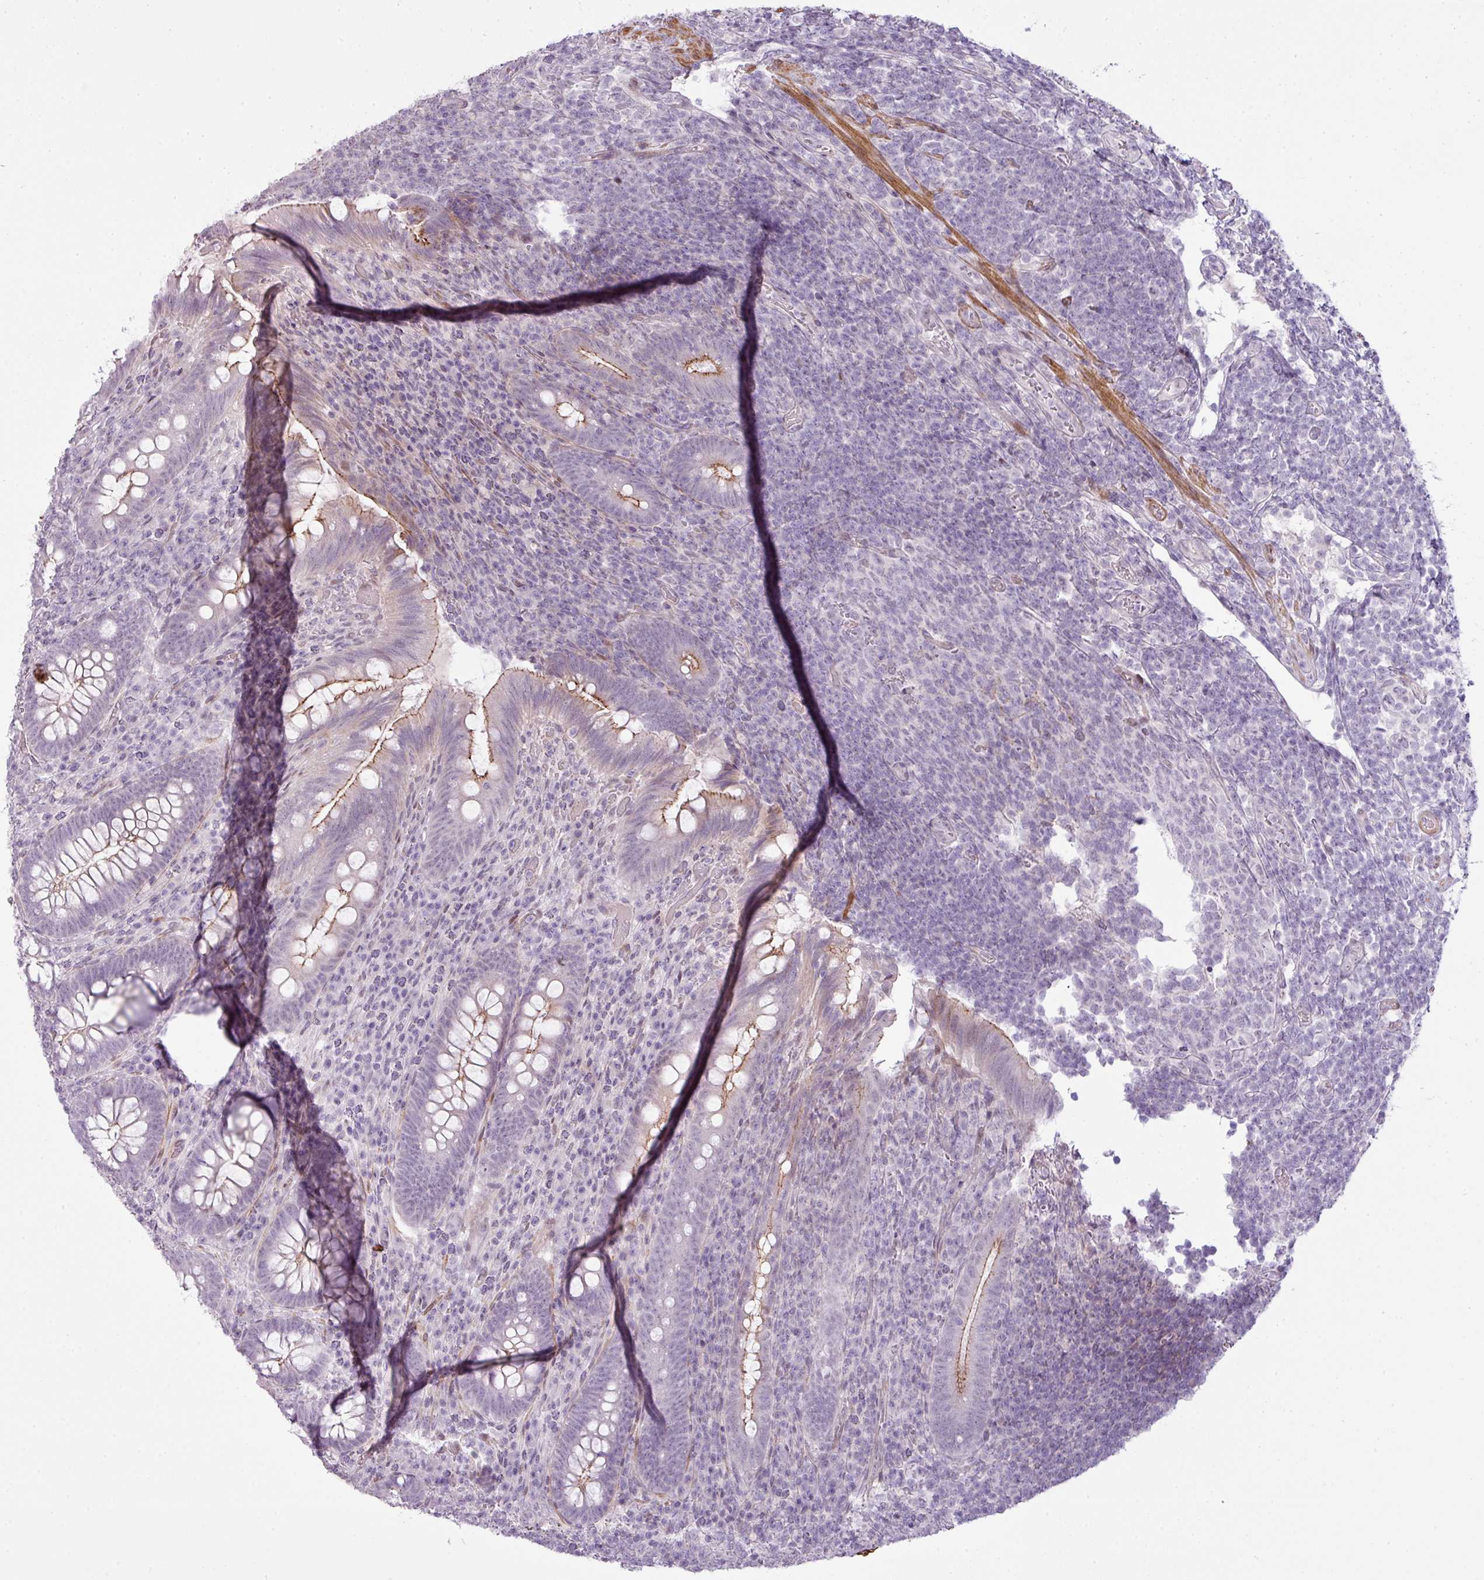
{"staining": {"intensity": "negative", "quantity": "none", "location": "none"}, "tissue": "appendix", "cell_type": "Glandular cells", "image_type": "normal", "snomed": [{"axis": "morphology", "description": "Normal tissue, NOS"}, {"axis": "topography", "description": "Appendix"}], "caption": "IHC photomicrograph of normal human appendix stained for a protein (brown), which reveals no positivity in glandular cells. (DAB (3,3'-diaminobenzidine) immunohistochemistry (IHC) visualized using brightfield microscopy, high magnification).", "gene": "ZNF688", "patient": {"sex": "female", "age": 43}}